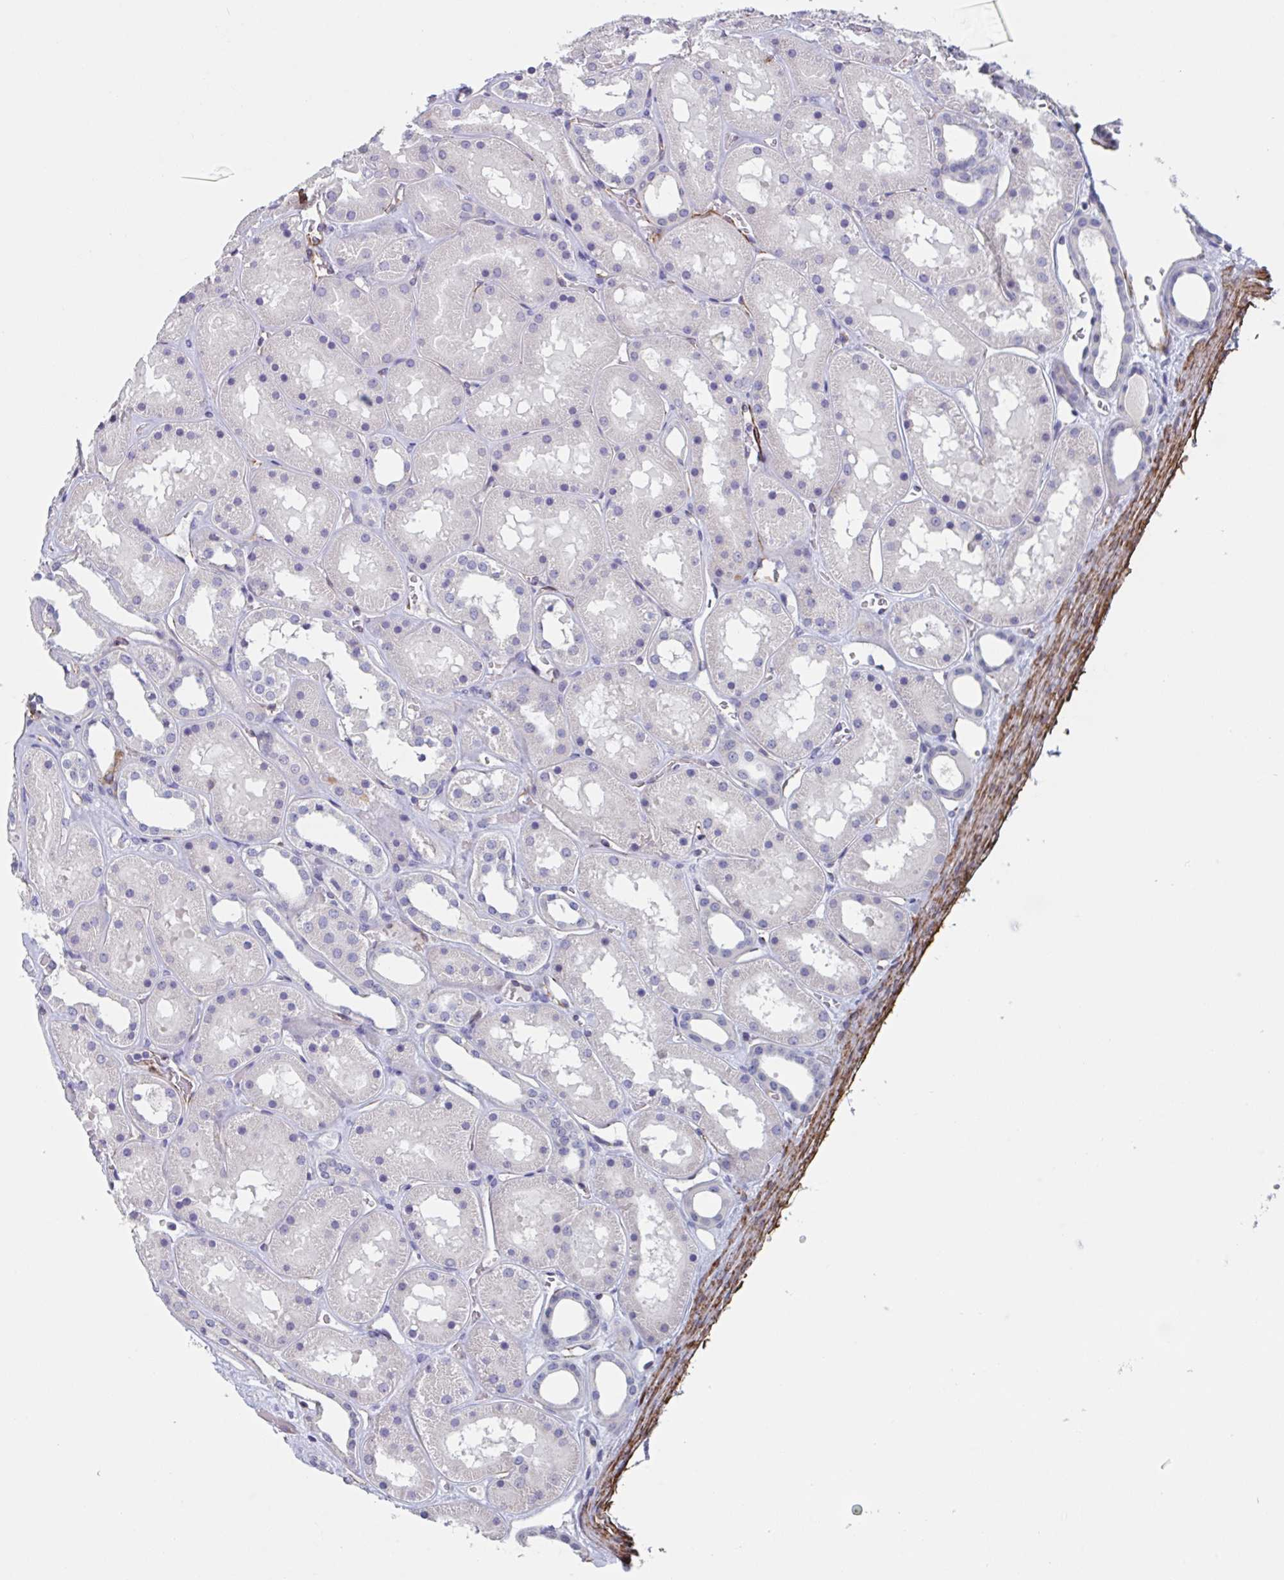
{"staining": {"intensity": "negative", "quantity": "none", "location": "none"}, "tissue": "kidney", "cell_type": "Cells in glomeruli", "image_type": "normal", "snomed": [{"axis": "morphology", "description": "Normal tissue, NOS"}, {"axis": "topography", "description": "Kidney"}], "caption": "Kidney stained for a protein using IHC demonstrates no staining cells in glomeruli.", "gene": "CITED4", "patient": {"sex": "female", "age": 41}}